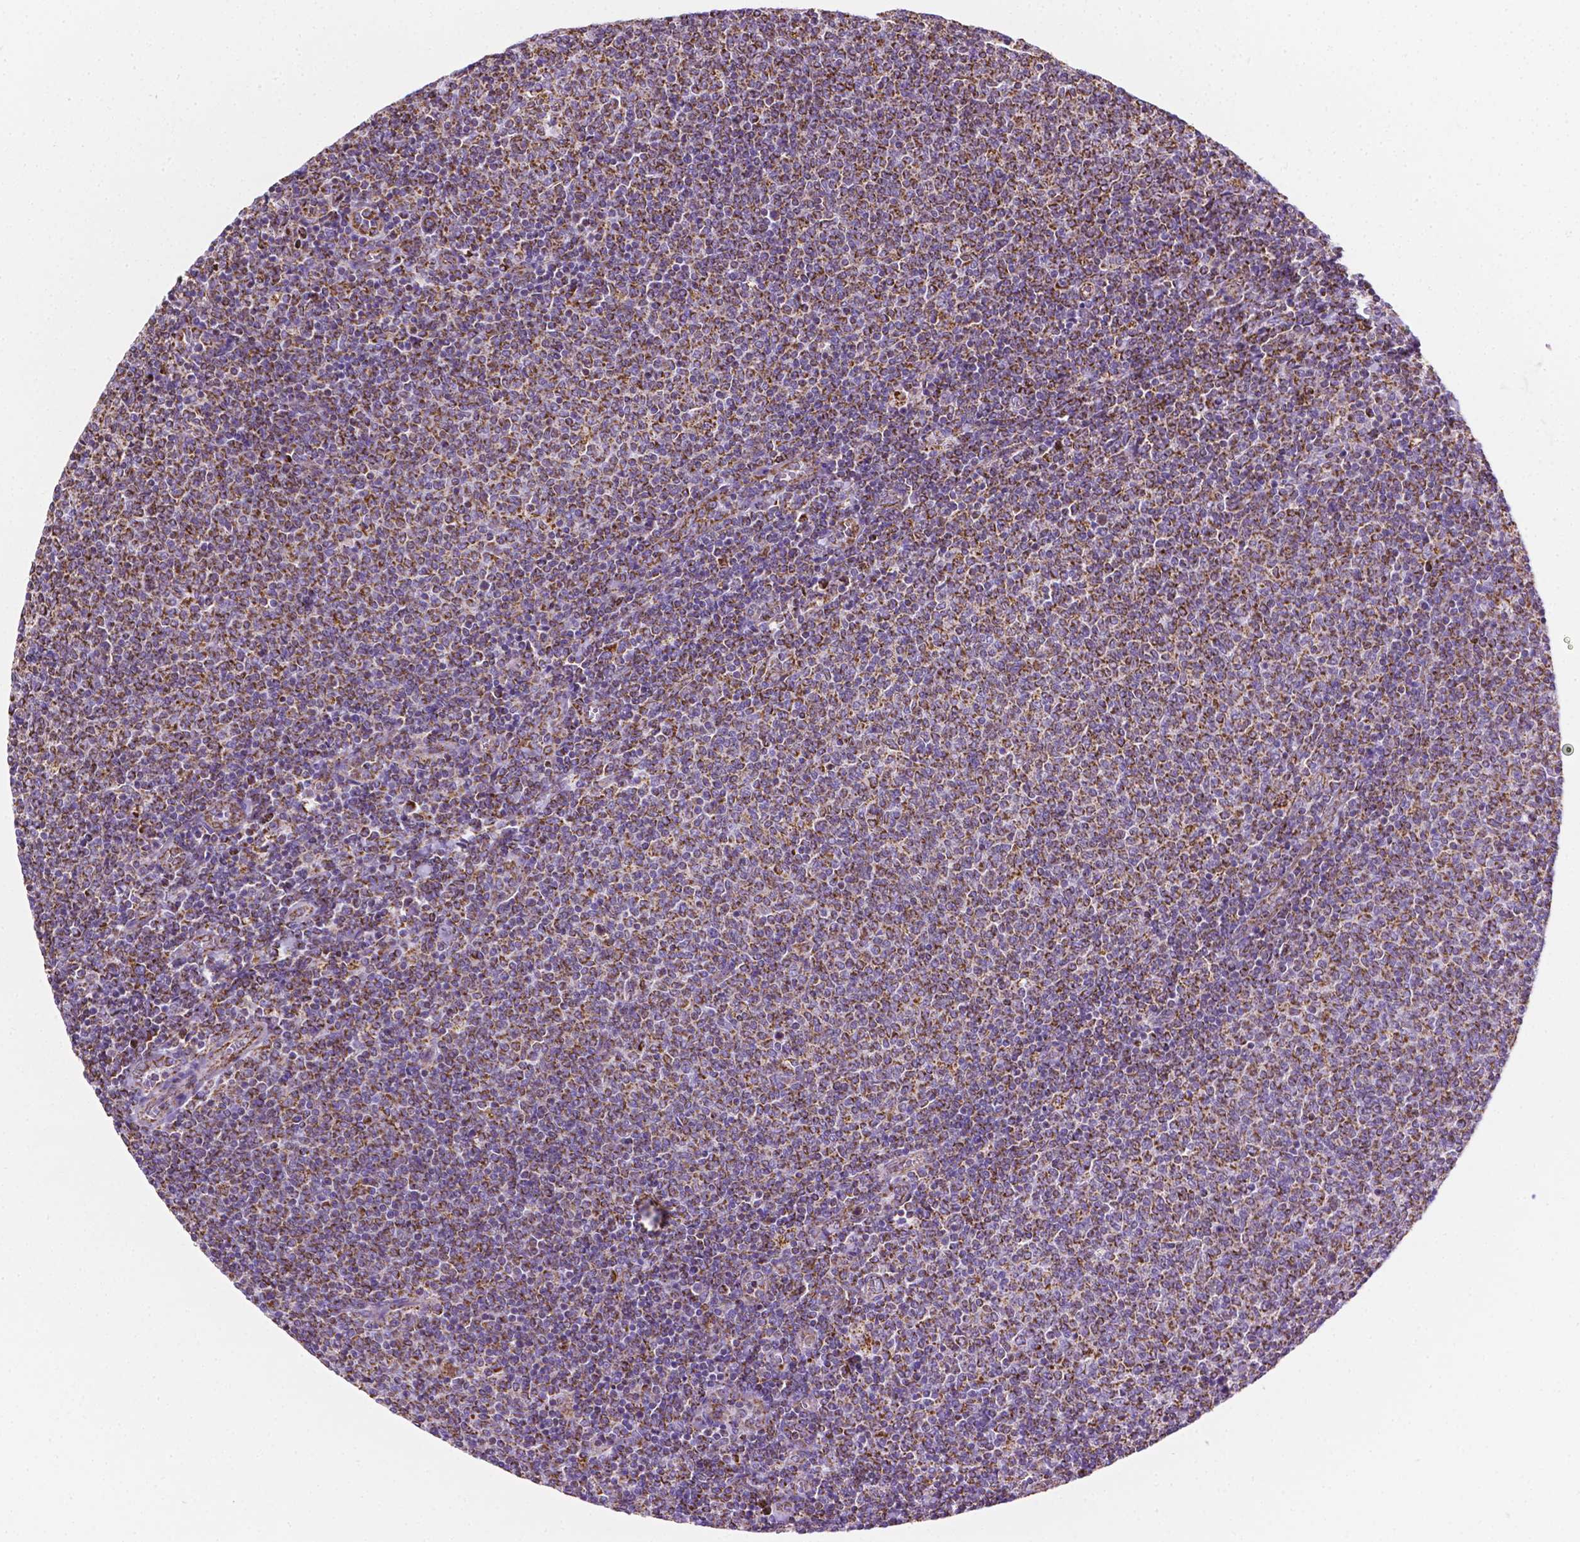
{"staining": {"intensity": "strong", "quantity": "25%-75%", "location": "cytoplasmic/membranous"}, "tissue": "lymphoma", "cell_type": "Tumor cells", "image_type": "cancer", "snomed": [{"axis": "morphology", "description": "Malignant lymphoma, non-Hodgkin's type, Low grade"}, {"axis": "topography", "description": "Lymph node"}], "caption": "Strong cytoplasmic/membranous positivity is seen in about 25%-75% of tumor cells in lymphoma. The staining was performed using DAB (3,3'-diaminobenzidine) to visualize the protein expression in brown, while the nuclei were stained in blue with hematoxylin (Magnification: 20x).", "gene": "RMDN3", "patient": {"sex": "male", "age": 52}}